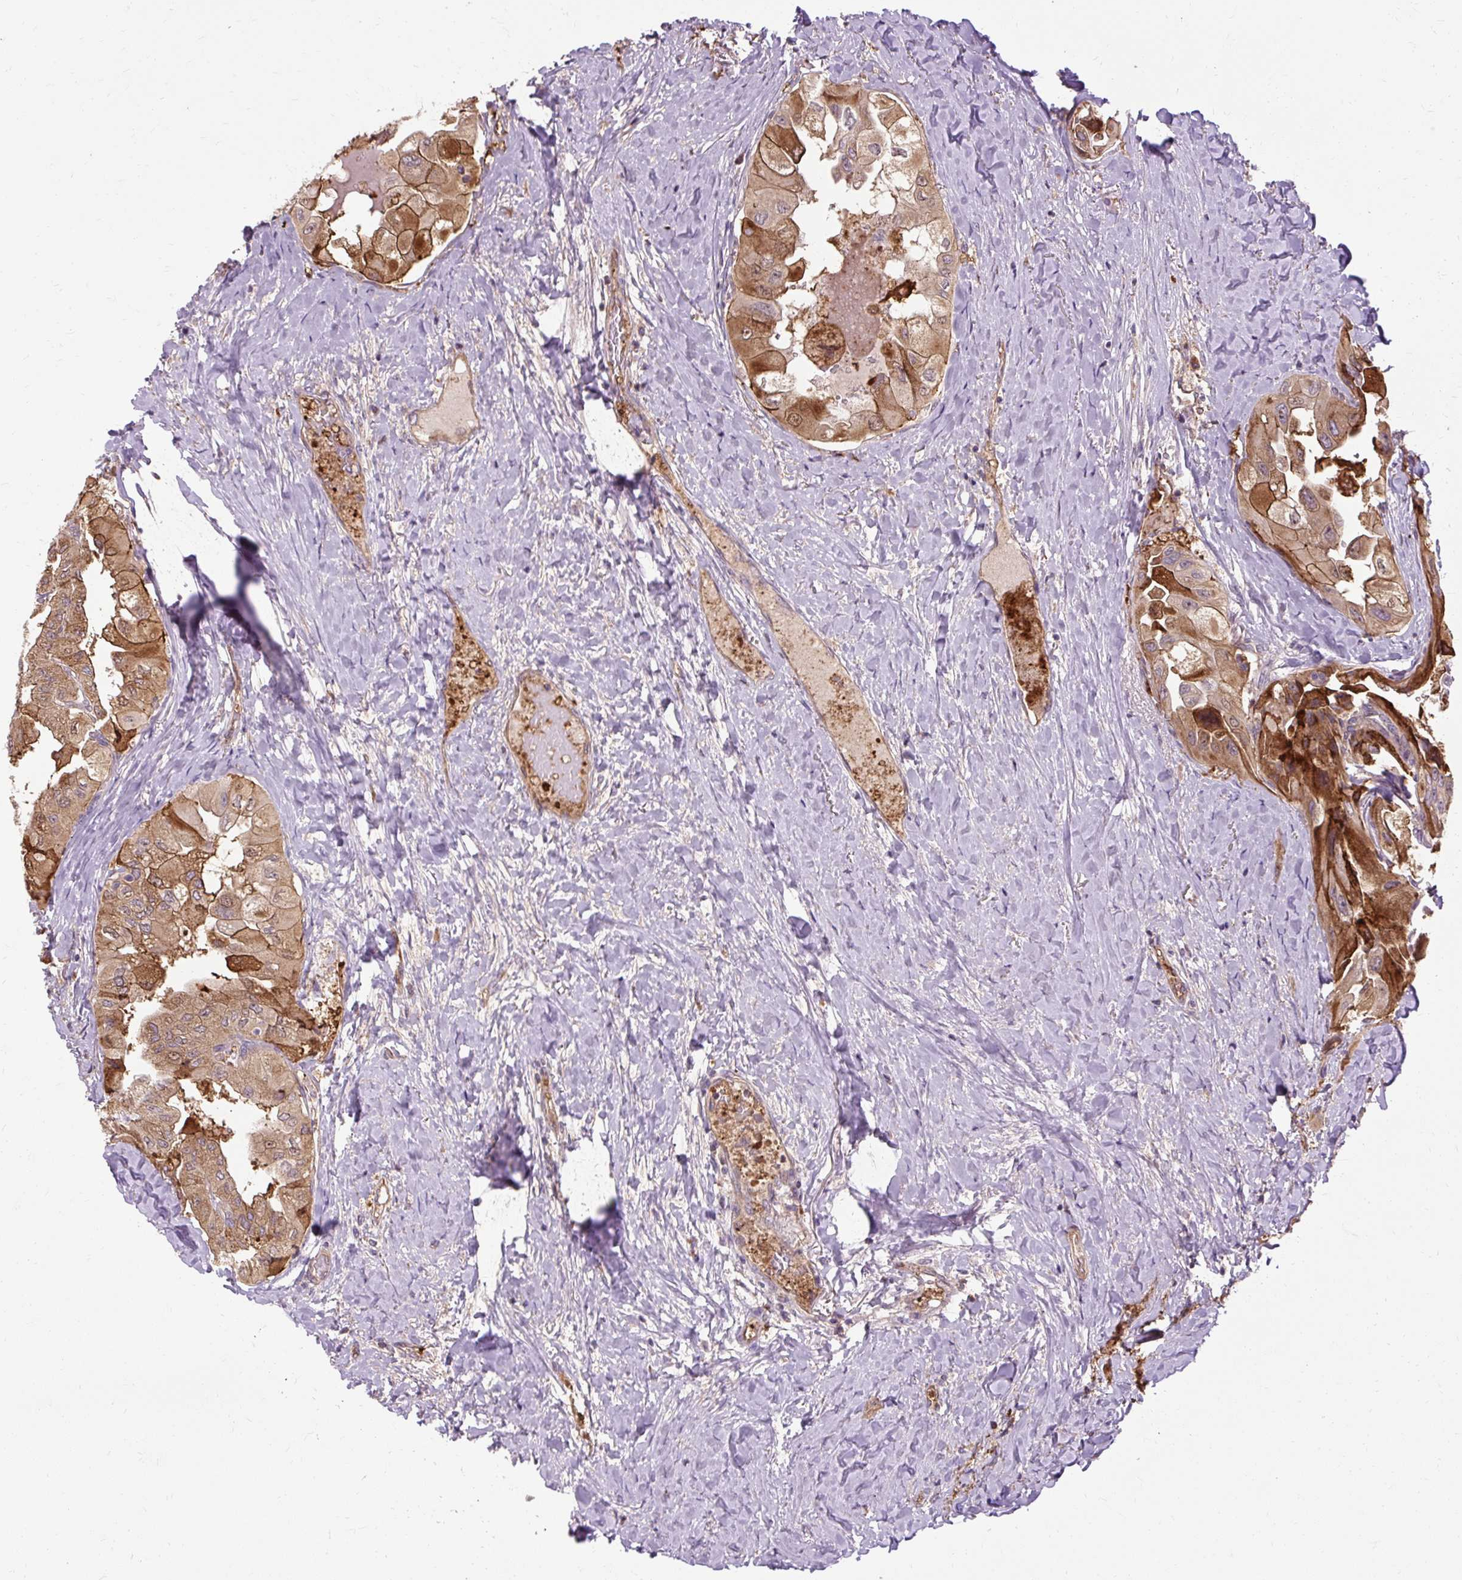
{"staining": {"intensity": "strong", "quantity": ">75%", "location": "cytoplasmic/membranous"}, "tissue": "thyroid cancer", "cell_type": "Tumor cells", "image_type": "cancer", "snomed": [{"axis": "morphology", "description": "Normal tissue, NOS"}, {"axis": "morphology", "description": "Papillary adenocarcinoma, NOS"}, {"axis": "topography", "description": "Thyroid gland"}], "caption": "A photomicrograph showing strong cytoplasmic/membranous expression in about >75% of tumor cells in thyroid cancer (papillary adenocarcinoma), as visualized by brown immunohistochemical staining.", "gene": "FLRT1", "patient": {"sex": "female", "age": 59}}